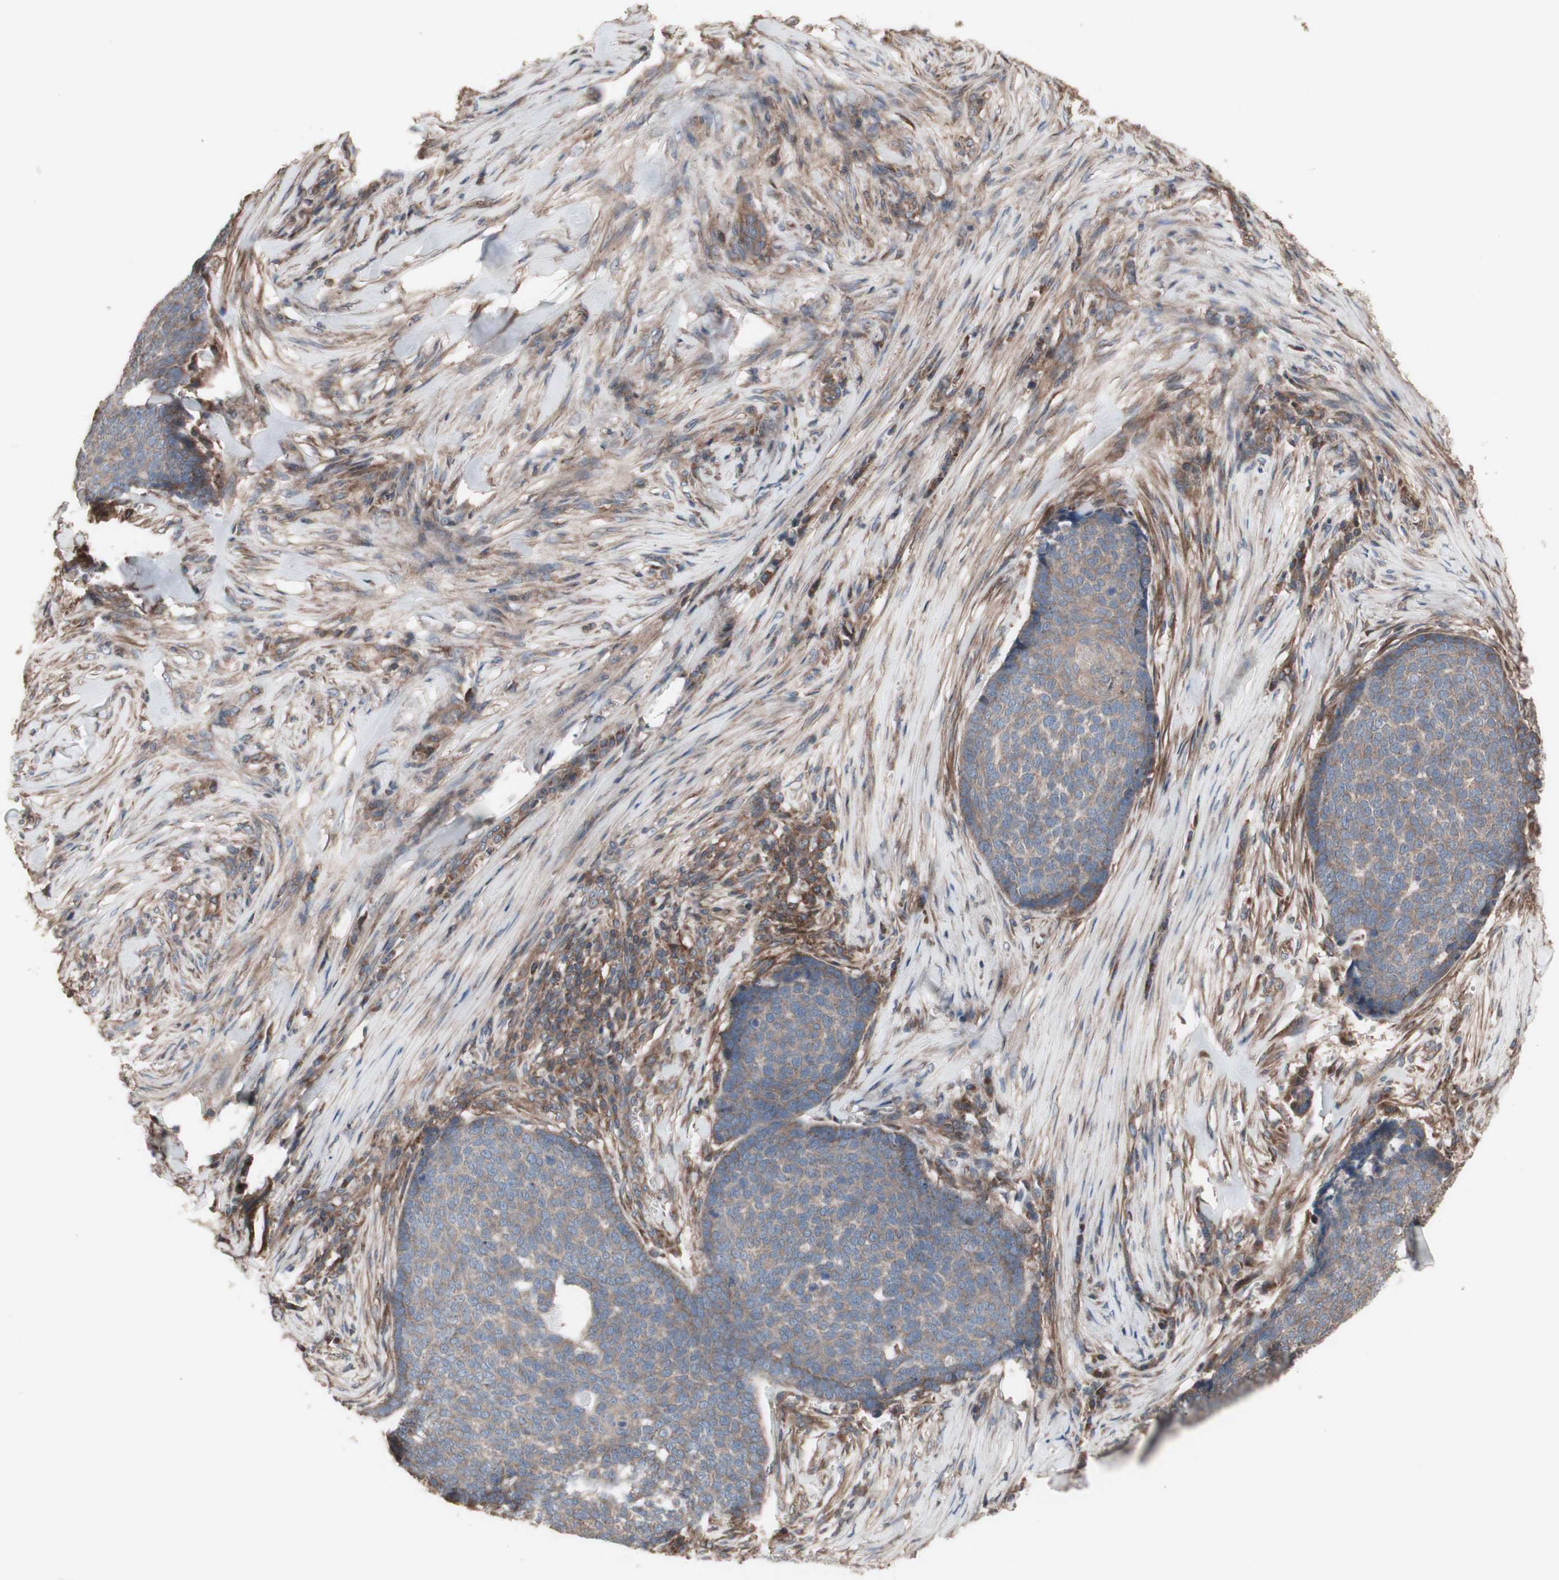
{"staining": {"intensity": "weak", "quantity": ">75%", "location": "cytoplasmic/membranous"}, "tissue": "skin cancer", "cell_type": "Tumor cells", "image_type": "cancer", "snomed": [{"axis": "morphology", "description": "Basal cell carcinoma"}, {"axis": "topography", "description": "Skin"}], "caption": "Basal cell carcinoma (skin) stained for a protein reveals weak cytoplasmic/membranous positivity in tumor cells.", "gene": "COPB1", "patient": {"sex": "male", "age": 84}}